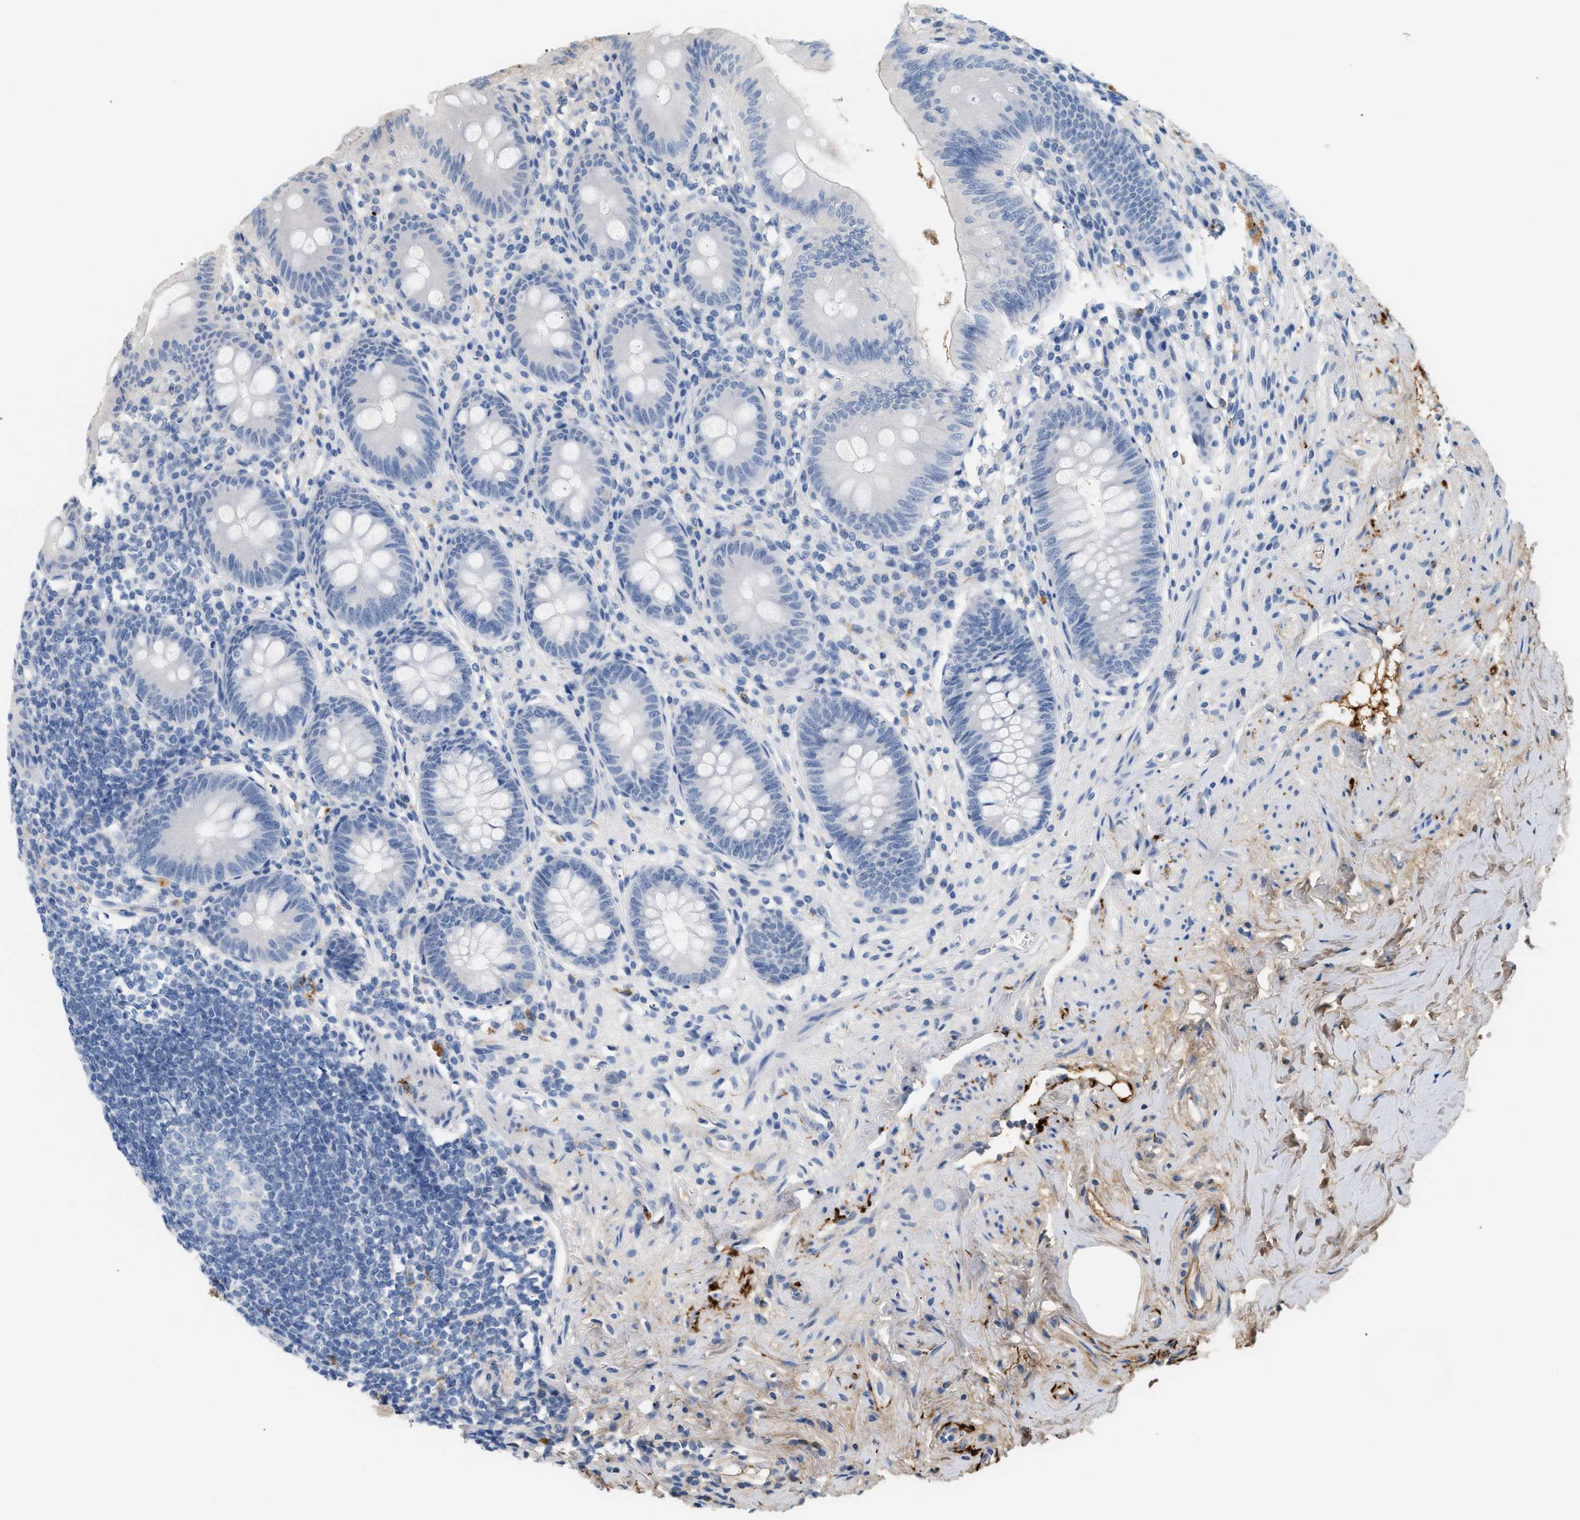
{"staining": {"intensity": "negative", "quantity": "none", "location": "none"}, "tissue": "appendix", "cell_type": "Glandular cells", "image_type": "normal", "snomed": [{"axis": "morphology", "description": "Normal tissue, NOS"}, {"axis": "topography", "description": "Appendix"}], "caption": "This histopathology image is of benign appendix stained with IHC to label a protein in brown with the nuclei are counter-stained blue. There is no staining in glandular cells.", "gene": "CFH", "patient": {"sex": "male", "age": 56}}